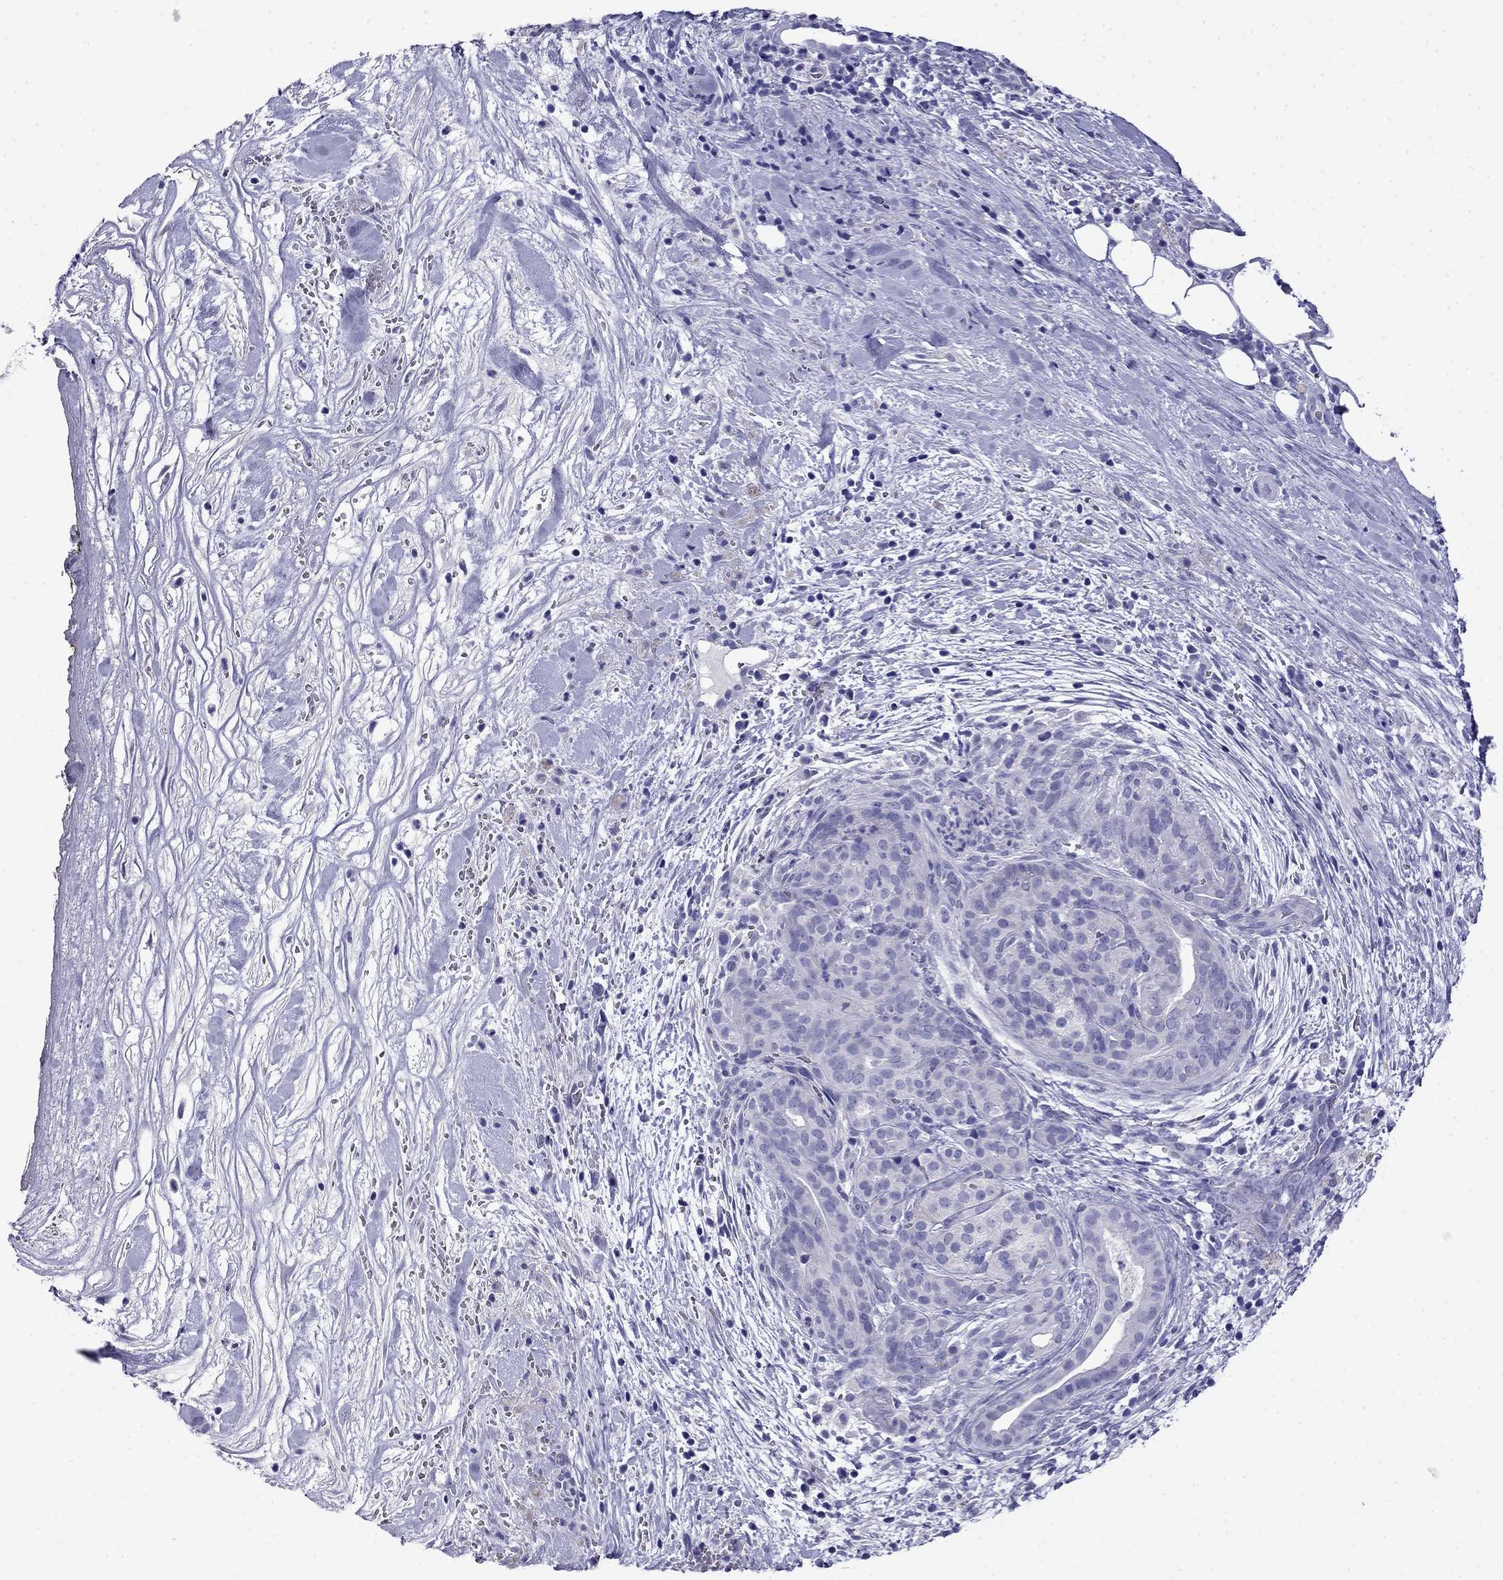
{"staining": {"intensity": "negative", "quantity": "none", "location": "none"}, "tissue": "pancreatic cancer", "cell_type": "Tumor cells", "image_type": "cancer", "snomed": [{"axis": "morphology", "description": "Adenocarcinoma, NOS"}, {"axis": "topography", "description": "Pancreas"}], "caption": "Photomicrograph shows no significant protein expression in tumor cells of adenocarcinoma (pancreatic). The staining was performed using DAB to visualize the protein expression in brown, while the nuclei were stained in blue with hematoxylin (Magnification: 20x).", "gene": "MYO15A", "patient": {"sex": "male", "age": 44}}